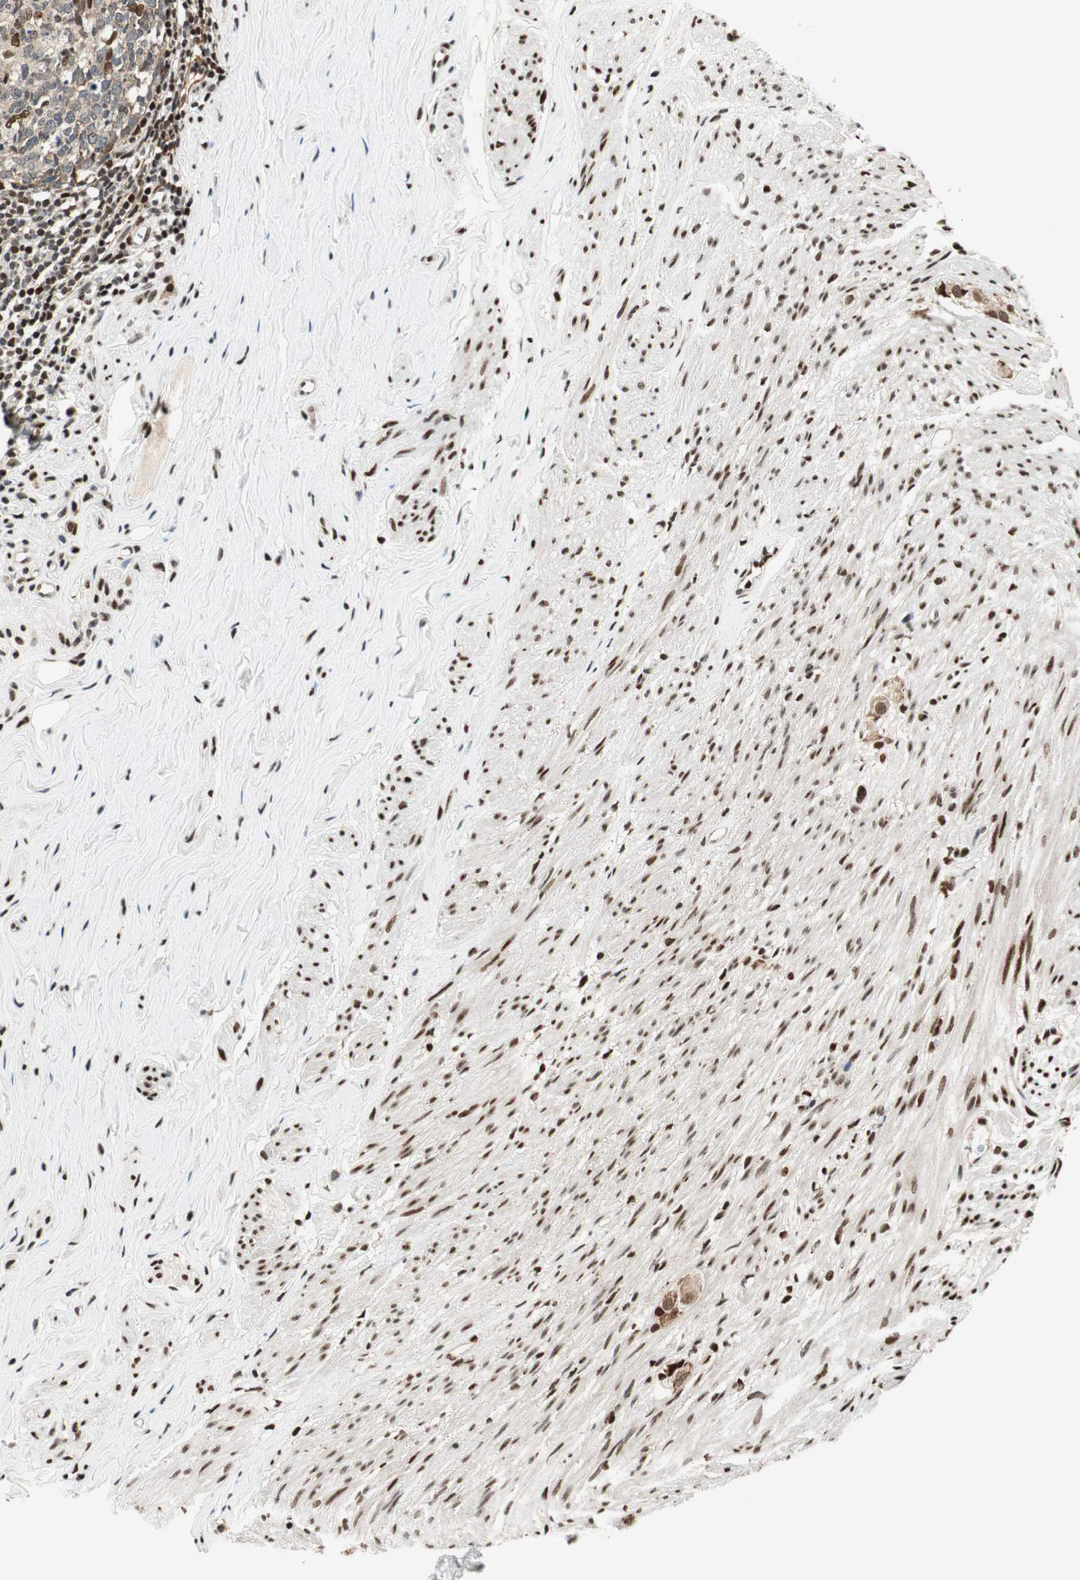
{"staining": {"intensity": "moderate", "quantity": "<25%", "location": "cytoplasmic/membranous,nuclear"}, "tissue": "appendix", "cell_type": "Glandular cells", "image_type": "normal", "snomed": [{"axis": "morphology", "description": "Normal tissue, NOS"}, {"axis": "topography", "description": "Appendix"}], "caption": "Protein staining reveals moderate cytoplasmic/membranous,nuclear staining in approximately <25% of glandular cells in benign appendix.", "gene": "RING1", "patient": {"sex": "female", "age": 77}}